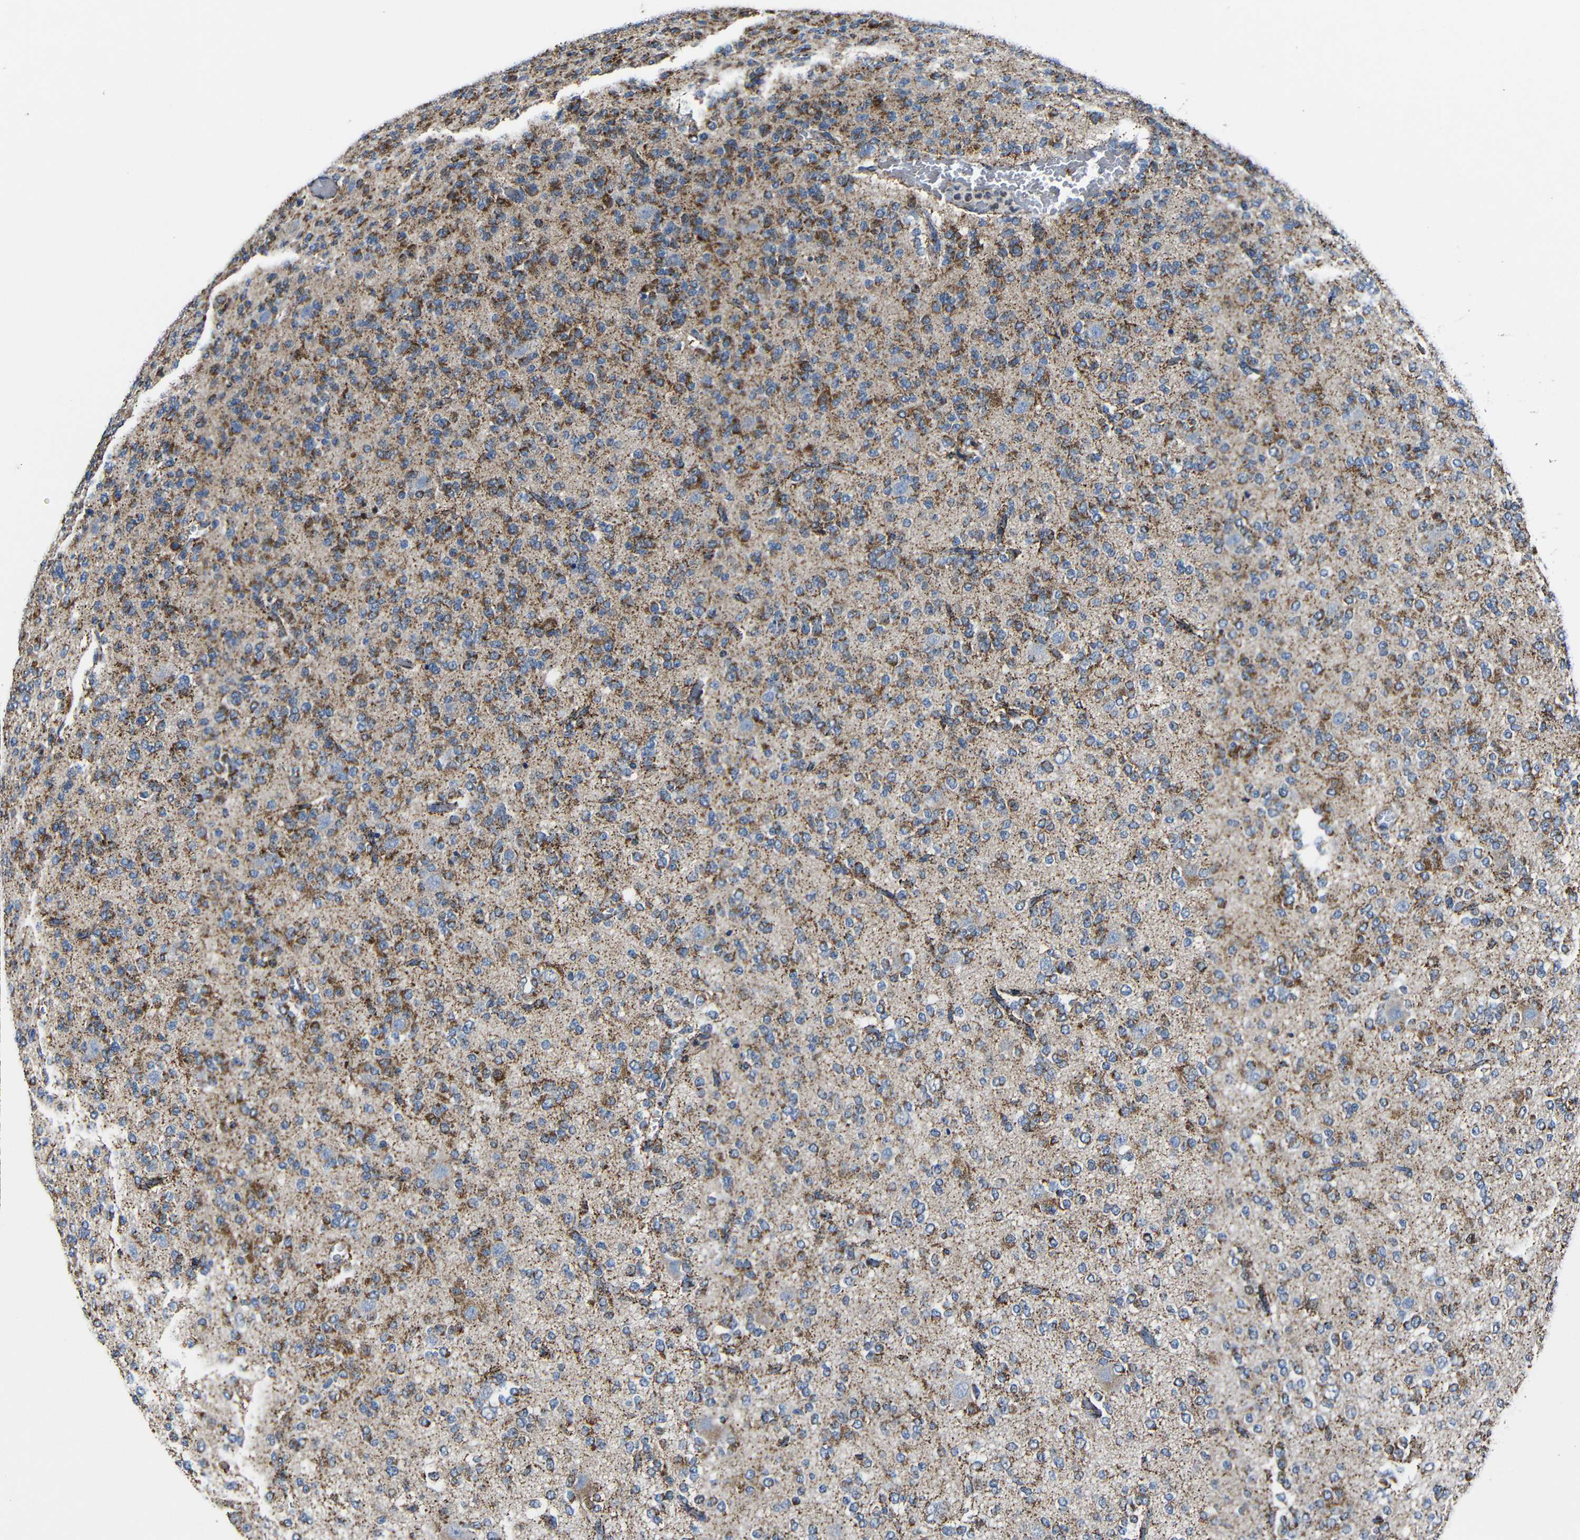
{"staining": {"intensity": "moderate", "quantity": "25%-75%", "location": "cytoplasmic/membranous"}, "tissue": "glioma", "cell_type": "Tumor cells", "image_type": "cancer", "snomed": [{"axis": "morphology", "description": "Glioma, malignant, Low grade"}, {"axis": "topography", "description": "Brain"}], "caption": "This micrograph exhibits immunohistochemistry (IHC) staining of human glioma, with medium moderate cytoplasmic/membranous expression in about 25%-75% of tumor cells.", "gene": "CA5B", "patient": {"sex": "male", "age": 38}}